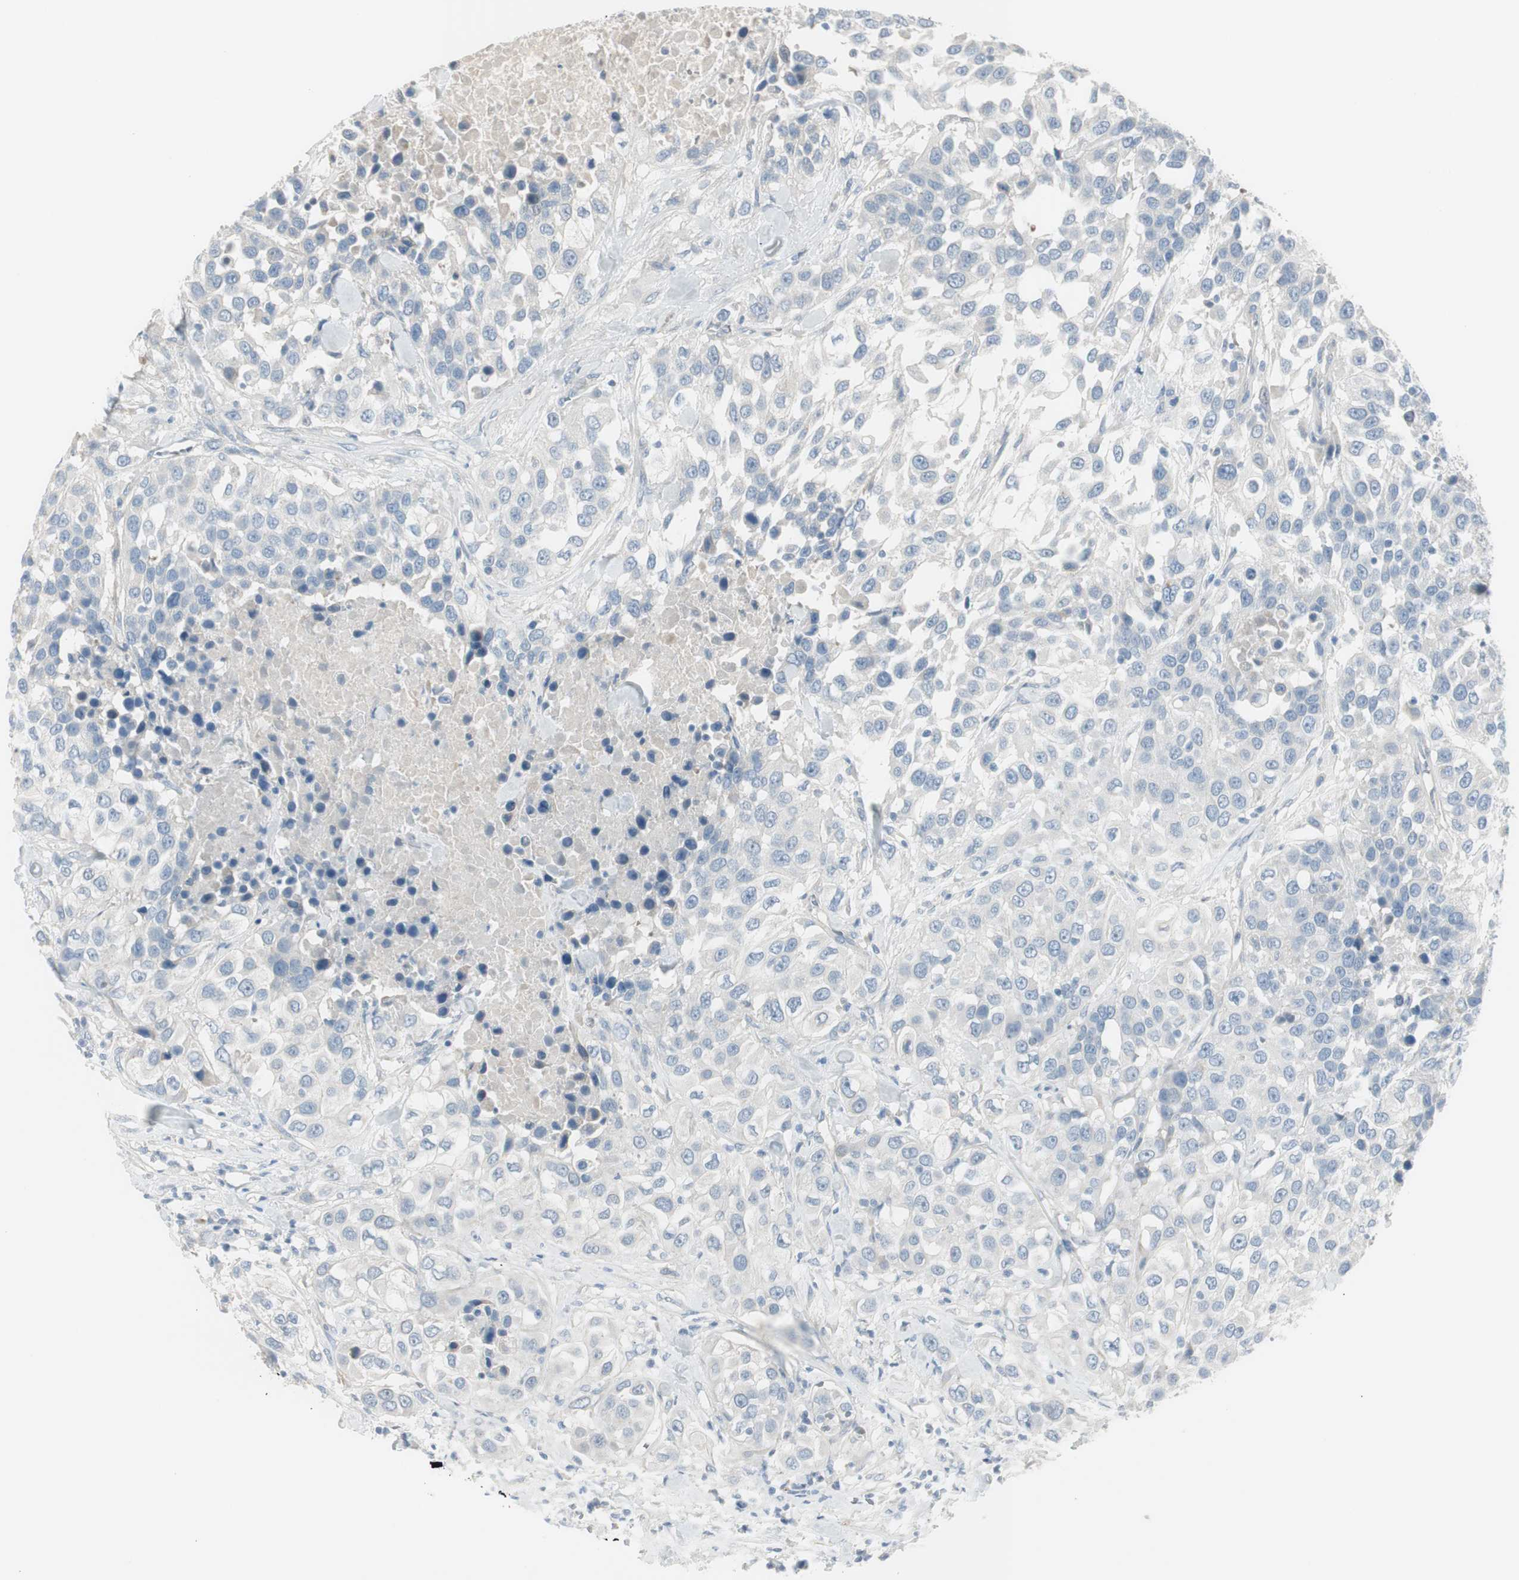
{"staining": {"intensity": "negative", "quantity": "none", "location": "none"}, "tissue": "urothelial cancer", "cell_type": "Tumor cells", "image_type": "cancer", "snomed": [{"axis": "morphology", "description": "Urothelial carcinoma, High grade"}, {"axis": "topography", "description": "Urinary bladder"}], "caption": "This image is of urothelial cancer stained with immunohistochemistry (IHC) to label a protein in brown with the nuclei are counter-stained blue. There is no expression in tumor cells.", "gene": "CACNA2D1", "patient": {"sex": "female", "age": 80}}